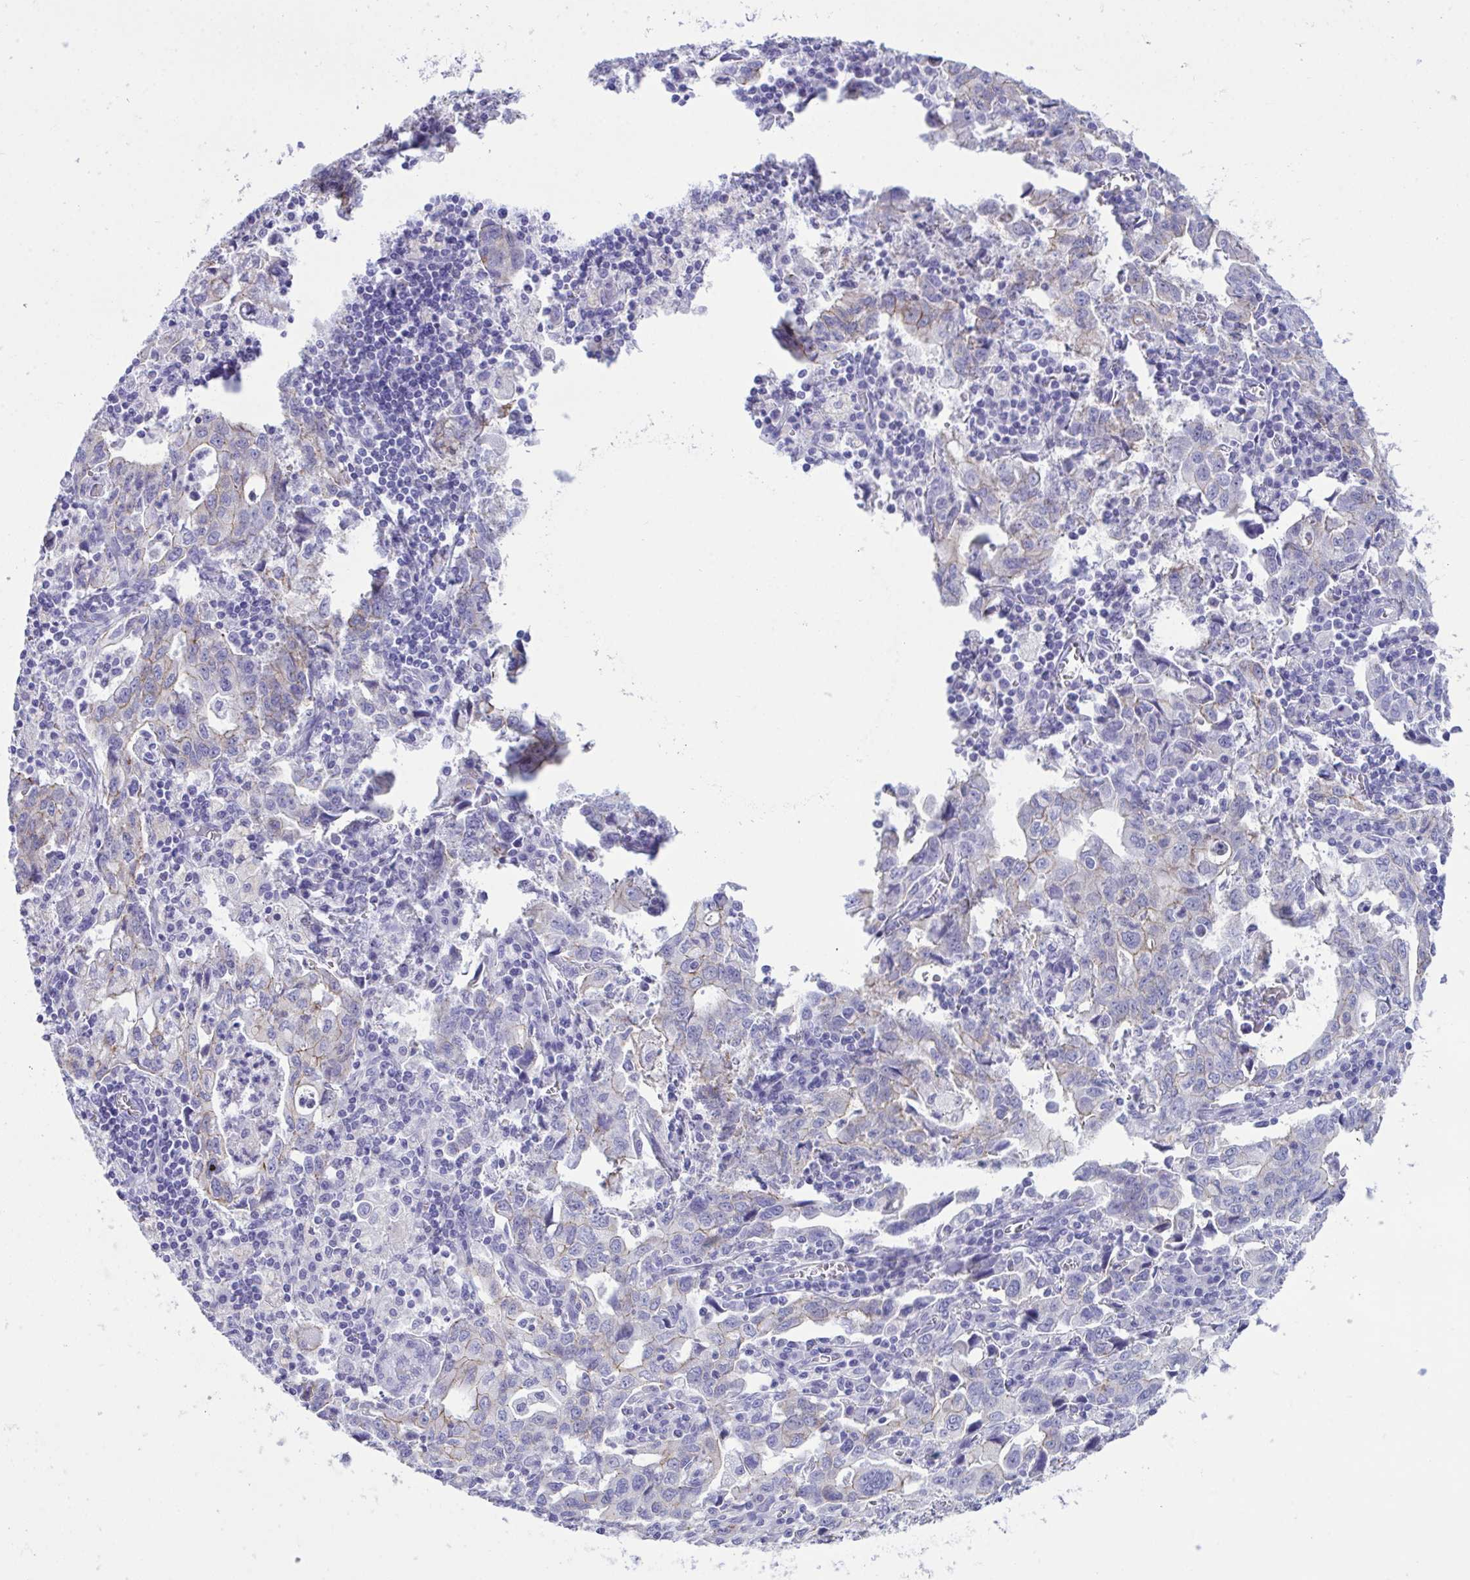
{"staining": {"intensity": "negative", "quantity": "none", "location": "none"}, "tissue": "stomach cancer", "cell_type": "Tumor cells", "image_type": "cancer", "snomed": [{"axis": "morphology", "description": "Adenocarcinoma, NOS"}, {"axis": "topography", "description": "Stomach, upper"}], "caption": "An image of stomach cancer (adenocarcinoma) stained for a protein demonstrates no brown staining in tumor cells.", "gene": "GLB1L2", "patient": {"sex": "male", "age": 85}}